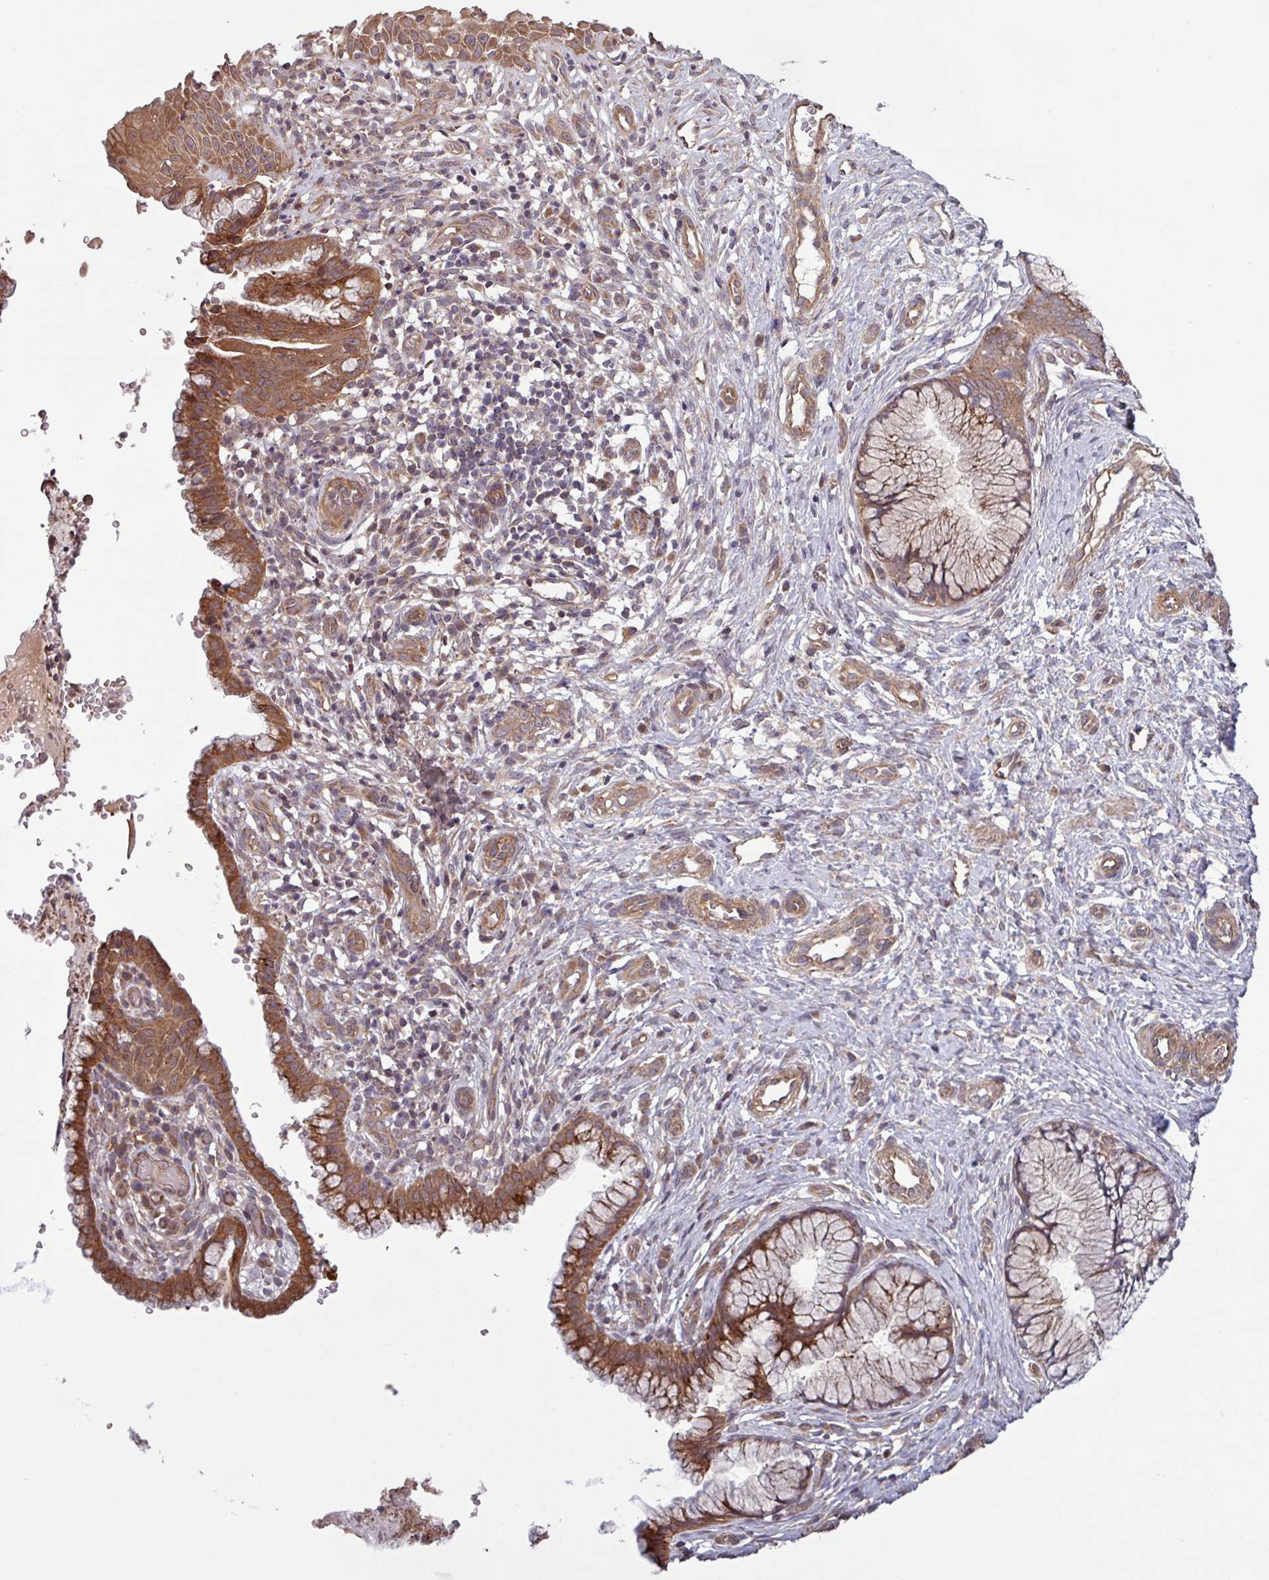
{"staining": {"intensity": "moderate", "quantity": ">75%", "location": "cytoplasmic/membranous"}, "tissue": "cervix", "cell_type": "Glandular cells", "image_type": "normal", "snomed": [{"axis": "morphology", "description": "Normal tissue, NOS"}, {"axis": "topography", "description": "Cervix"}], "caption": "Cervix stained with IHC demonstrates moderate cytoplasmic/membranous staining in approximately >75% of glandular cells.", "gene": "TRABD2A", "patient": {"sex": "female", "age": 36}}